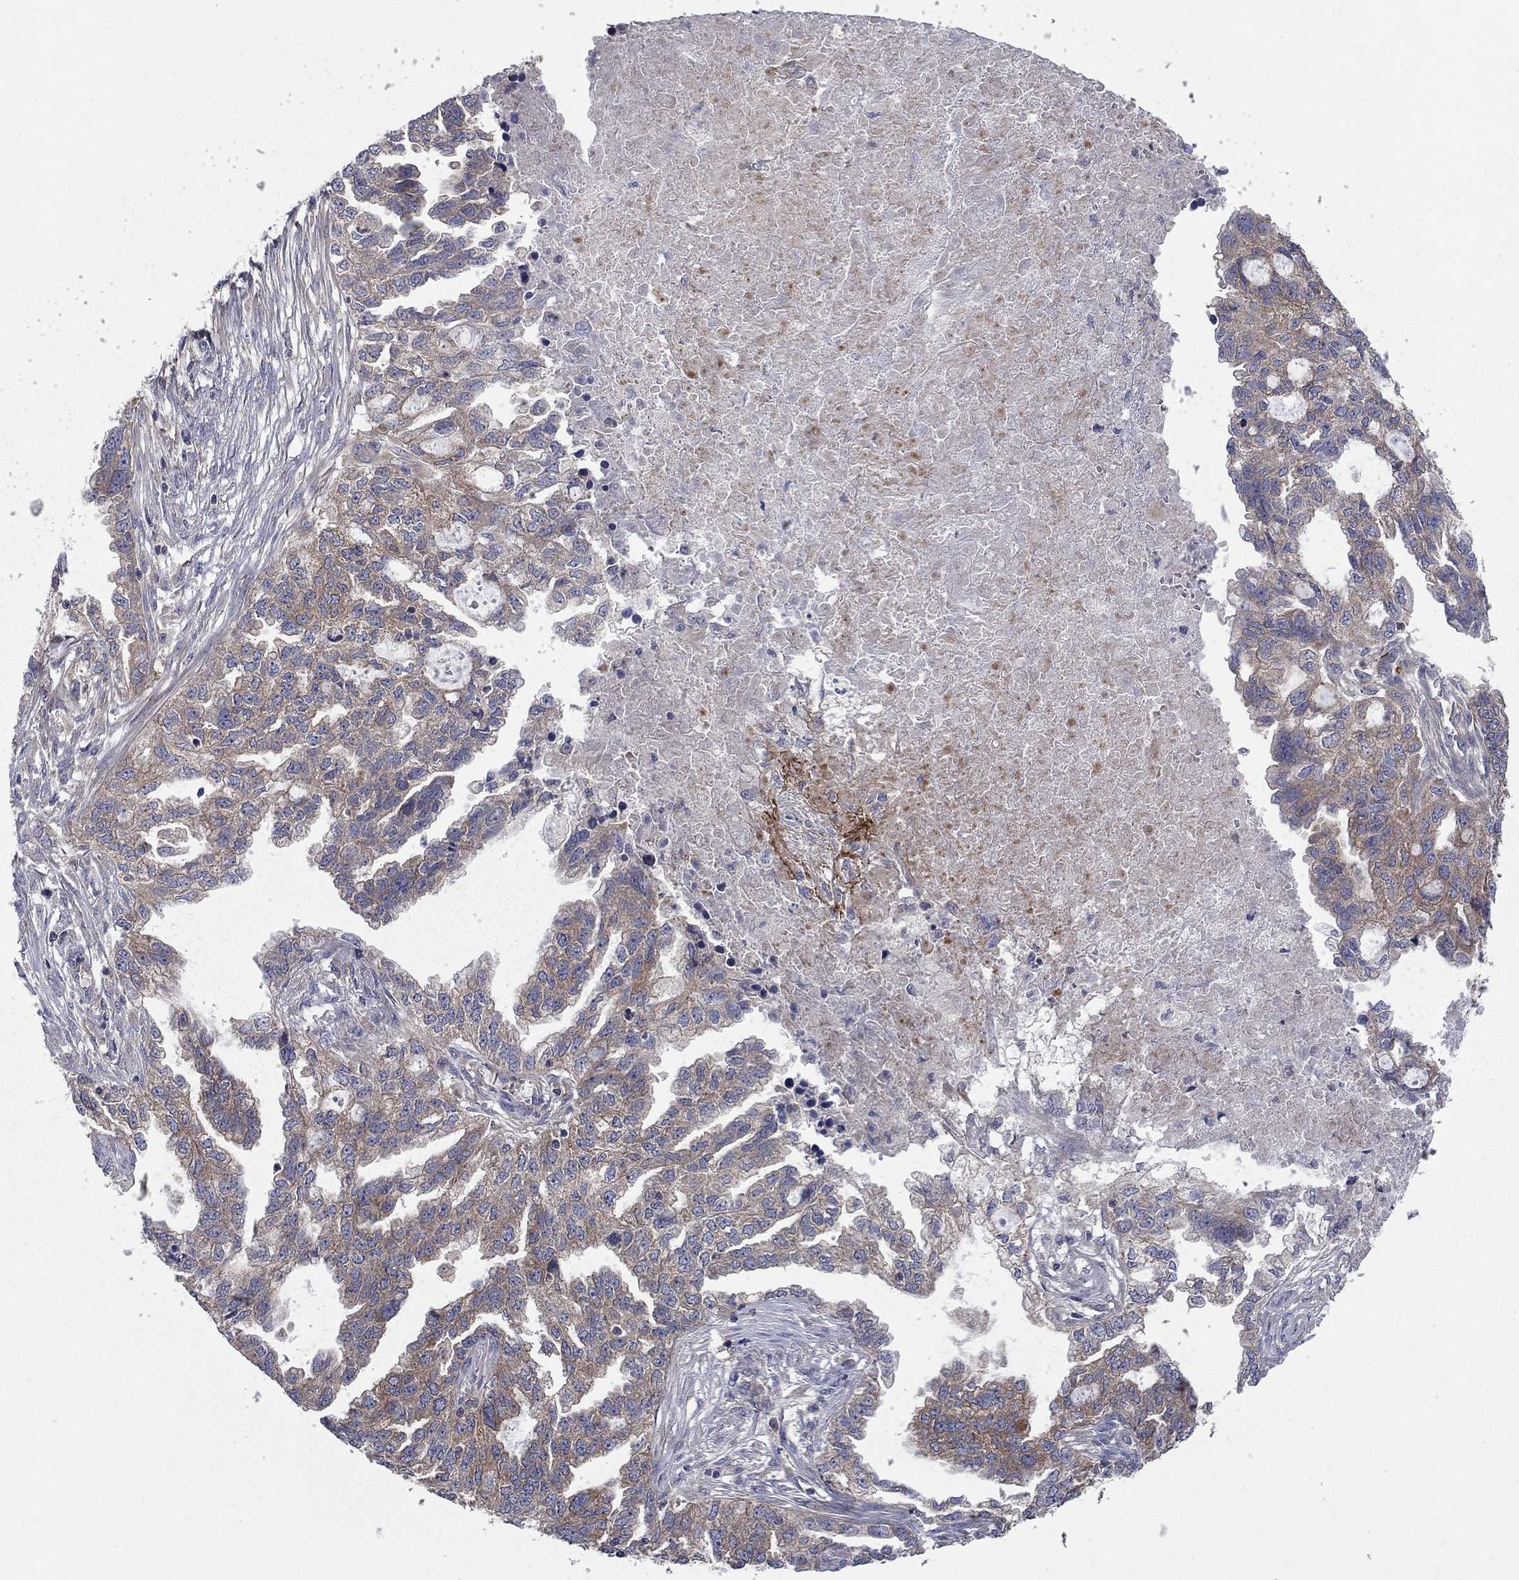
{"staining": {"intensity": "weak", "quantity": ">75%", "location": "cytoplasmic/membranous"}, "tissue": "ovarian cancer", "cell_type": "Tumor cells", "image_type": "cancer", "snomed": [{"axis": "morphology", "description": "Cystadenocarcinoma, serous, NOS"}, {"axis": "topography", "description": "Ovary"}], "caption": "Immunohistochemical staining of ovarian cancer exhibits low levels of weak cytoplasmic/membranous protein positivity in about >75% of tumor cells.", "gene": "RNF123", "patient": {"sex": "female", "age": 51}}